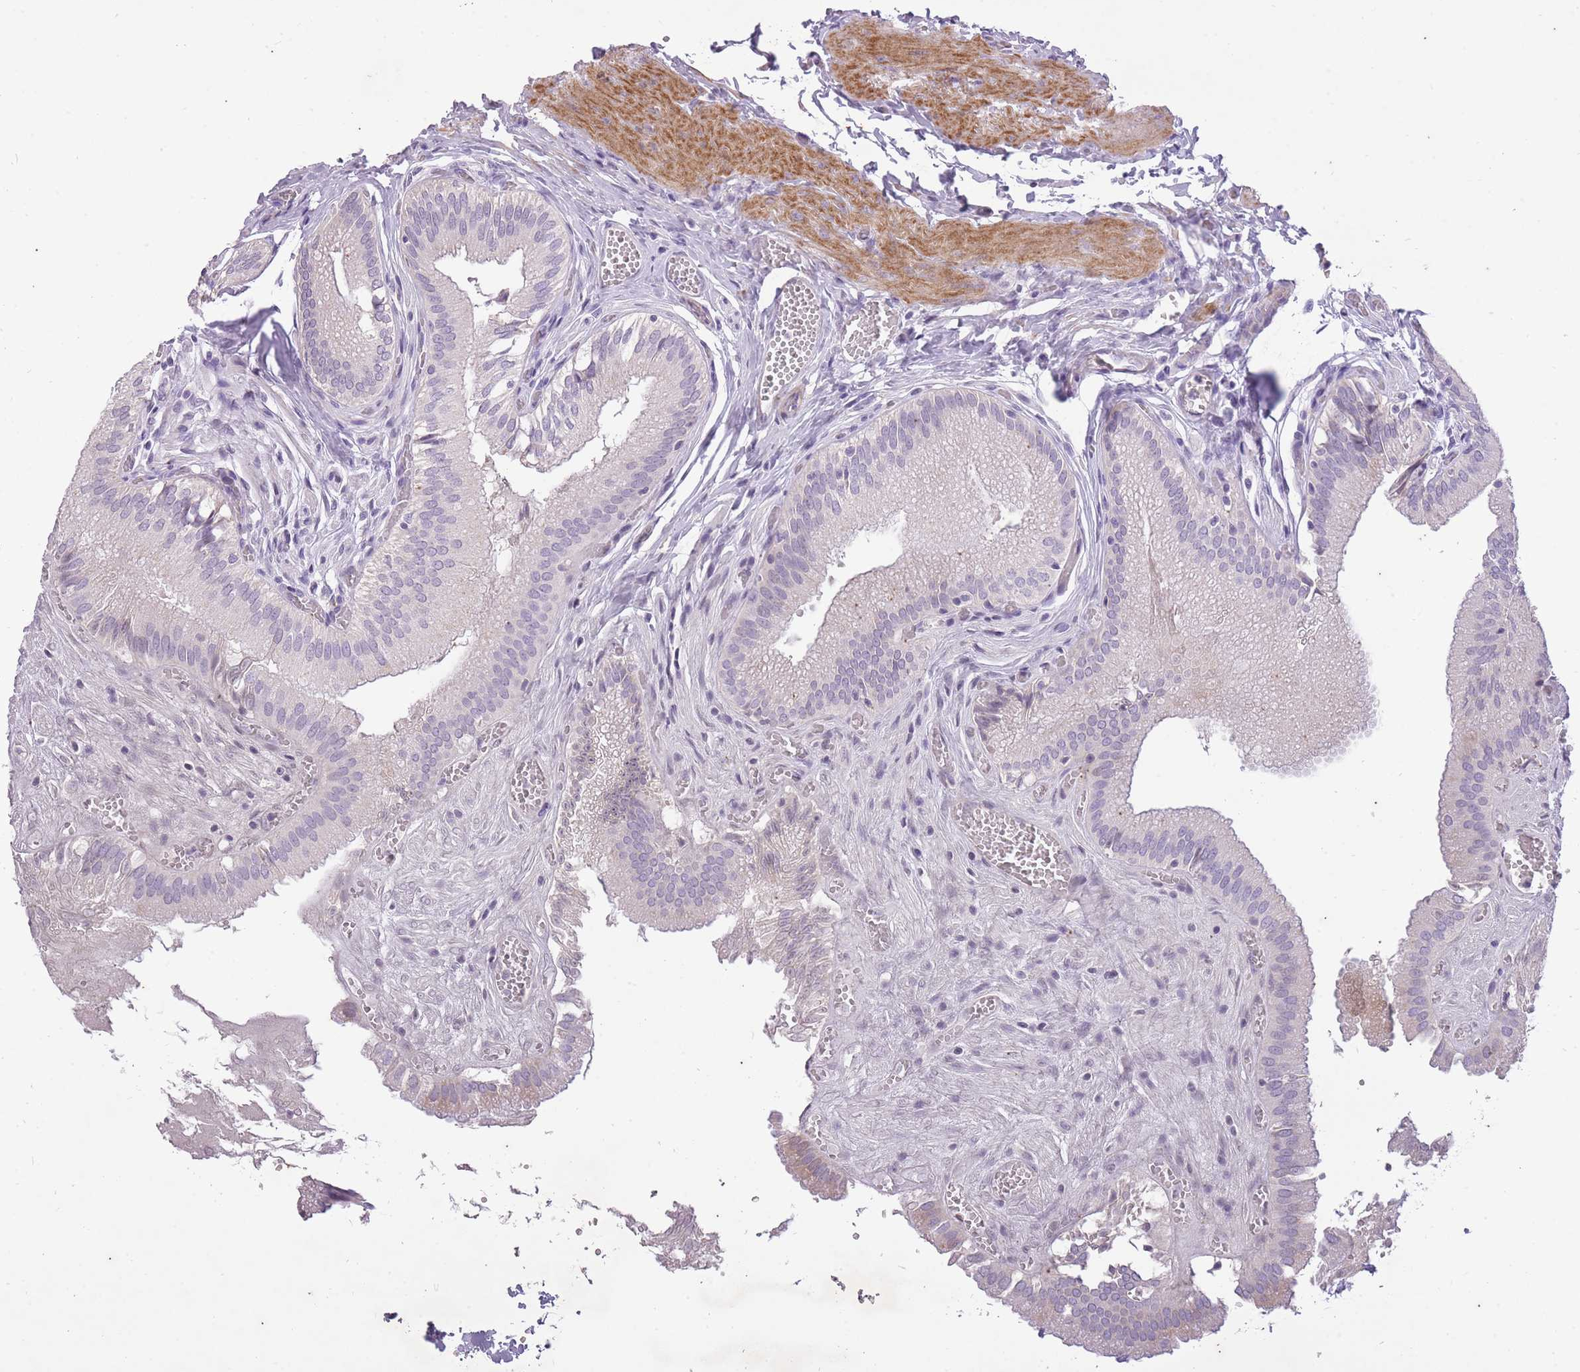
{"staining": {"intensity": "moderate", "quantity": "<25%", "location": "cytoplasmic/membranous,nuclear"}, "tissue": "gallbladder", "cell_type": "Glandular cells", "image_type": "normal", "snomed": [{"axis": "morphology", "description": "Normal tissue, NOS"}, {"axis": "topography", "description": "Gallbladder"}, {"axis": "topography", "description": "Peripheral nerve tissue"}], "caption": "Immunohistochemistry image of benign gallbladder stained for a protein (brown), which exhibits low levels of moderate cytoplasmic/membranous,nuclear positivity in about <25% of glandular cells.", "gene": "CNTNAP3B", "patient": {"sex": "male", "age": 17}}